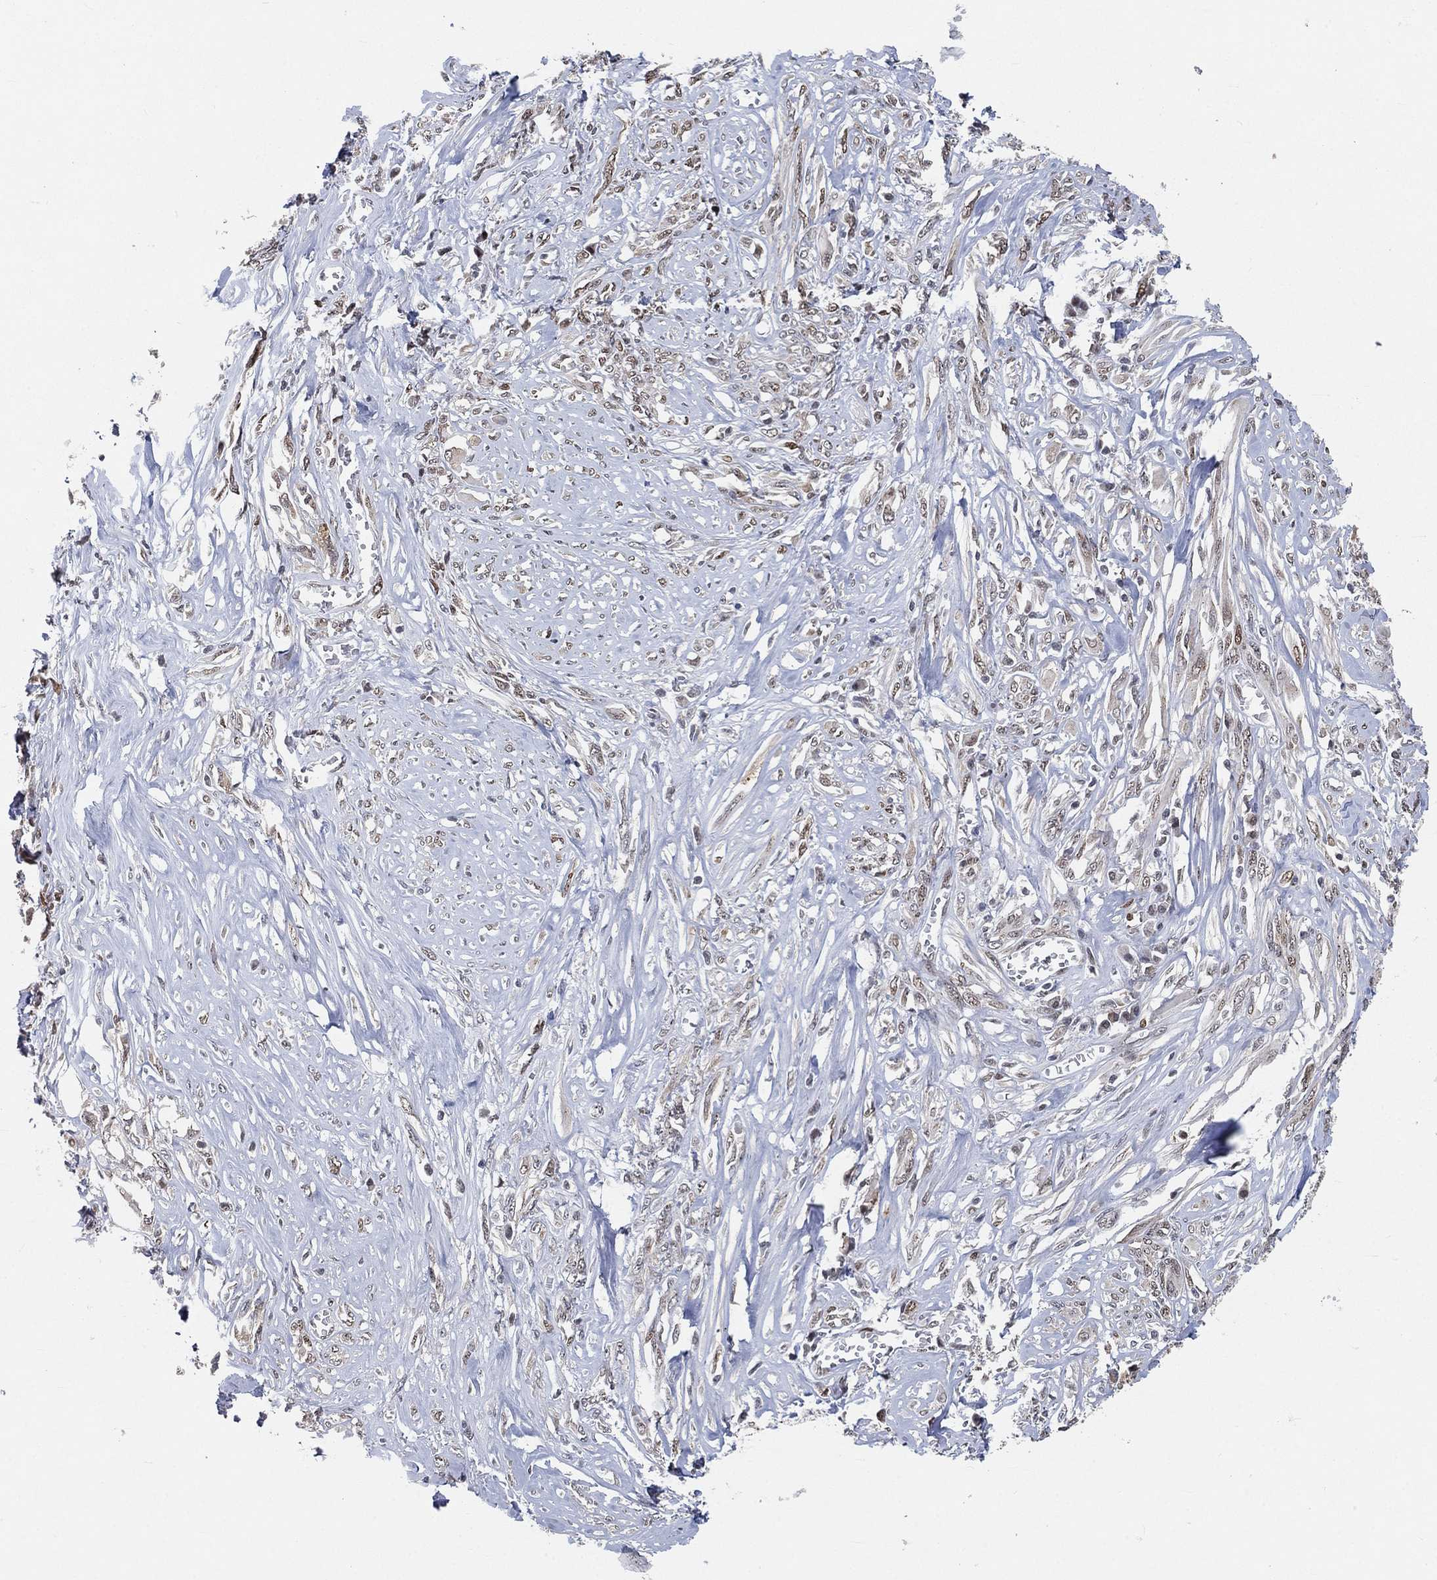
{"staining": {"intensity": "weak", "quantity": "<25%", "location": "nuclear"}, "tissue": "melanoma", "cell_type": "Tumor cells", "image_type": "cancer", "snomed": [{"axis": "morphology", "description": "Malignant melanoma, NOS"}, {"axis": "topography", "description": "Skin"}], "caption": "IHC histopathology image of neoplastic tissue: human melanoma stained with DAB (3,3'-diaminobenzidine) exhibits no significant protein staining in tumor cells.", "gene": "YLPM1", "patient": {"sex": "female", "age": 91}}